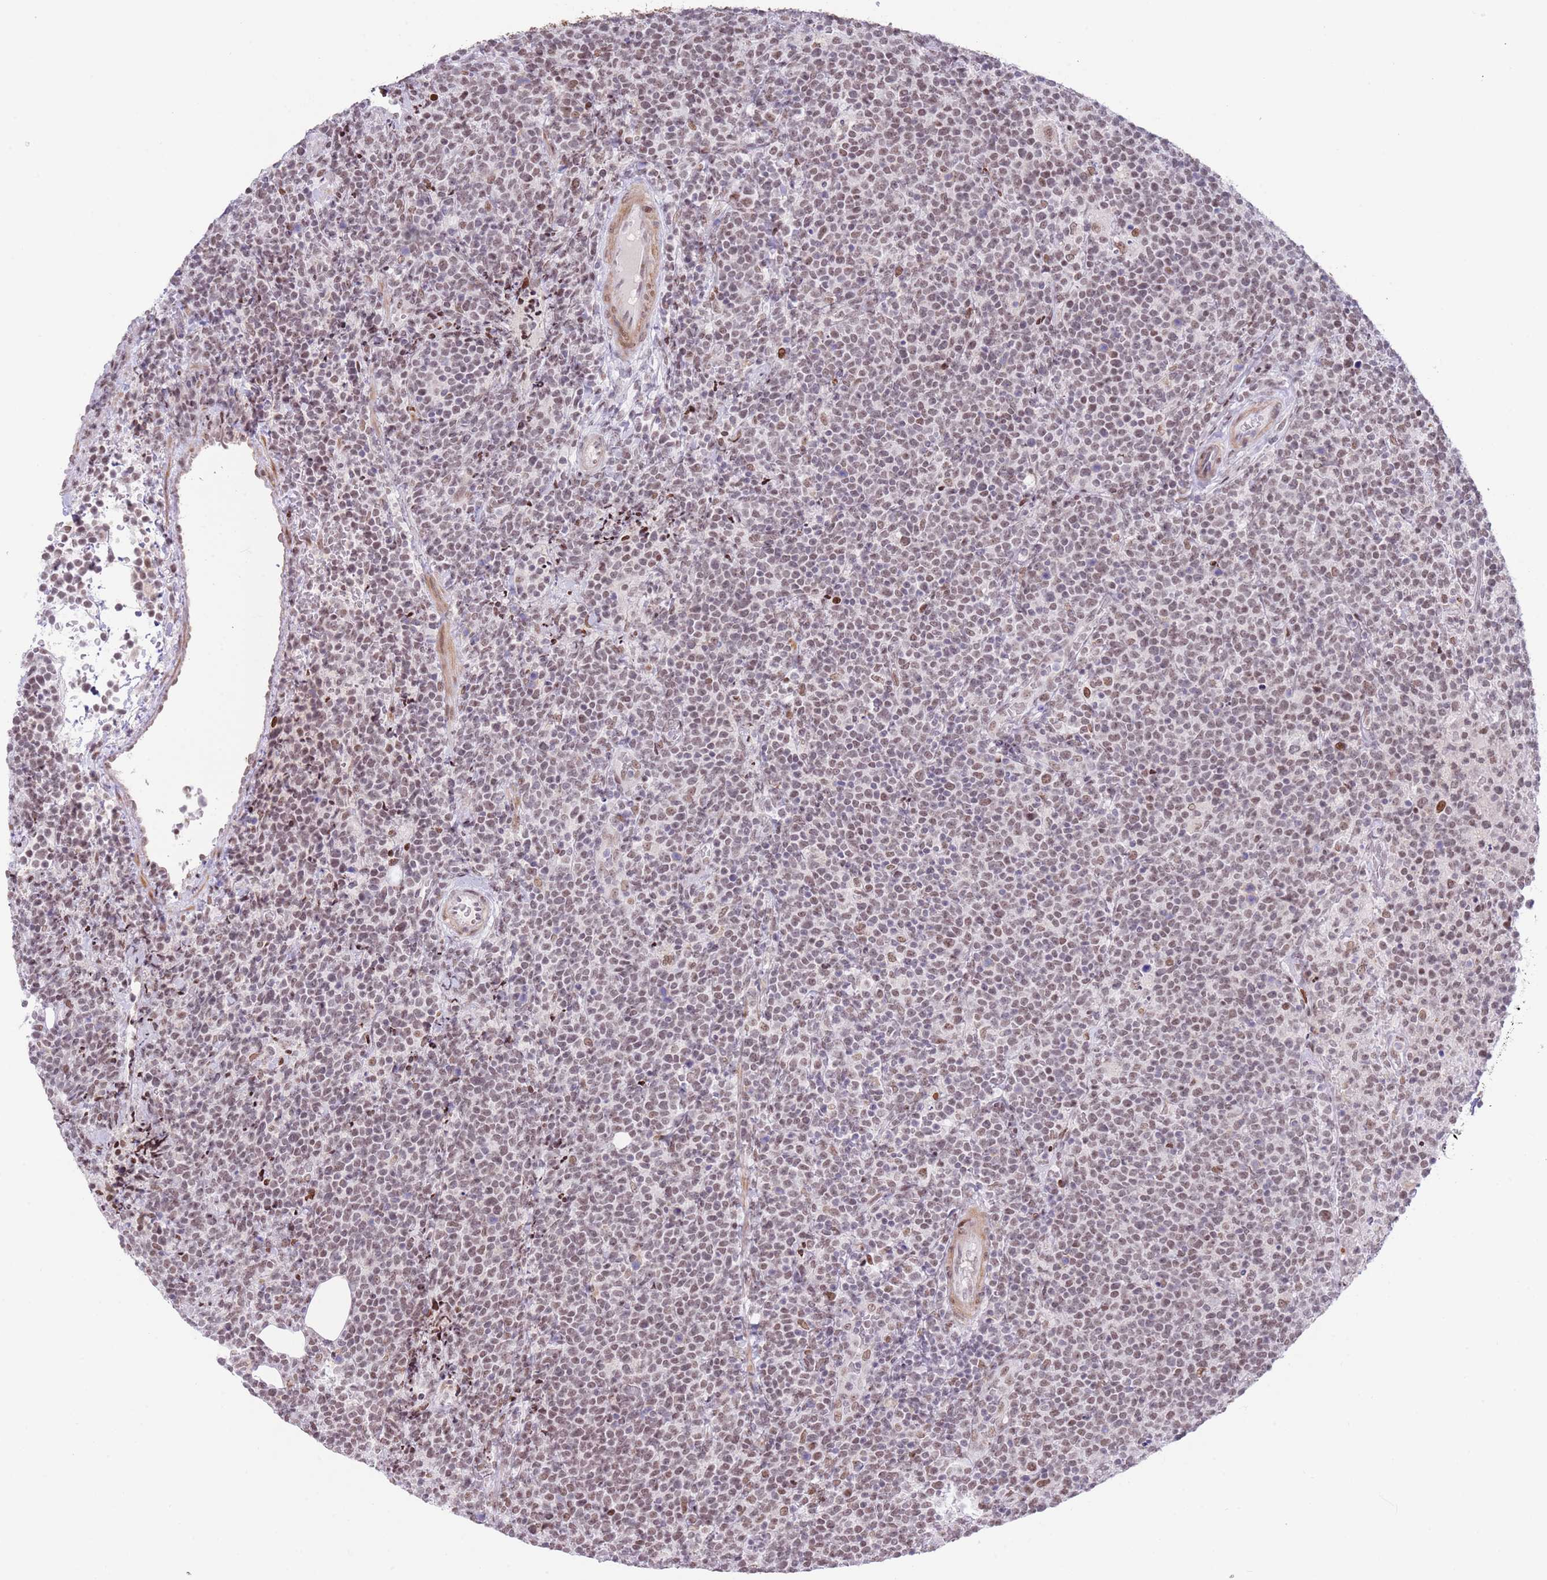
{"staining": {"intensity": "moderate", "quantity": ">75%", "location": "nuclear"}, "tissue": "lymphoma", "cell_type": "Tumor cells", "image_type": "cancer", "snomed": [{"axis": "morphology", "description": "Malignant lymphoma, non-Hodgkin's type, High grade"}, {"axis": "topography", "description": "Lymph node"}], "caption": "Immunohistochemistry (IHC) photomicrograph of lymphoma stained for a protein (brown), which demonstrates medium levels of moderate nuclear expression in about >75% of tumor cells.", "gene": "ZNF382", "patient": {"sex": "male", "age": 61}}